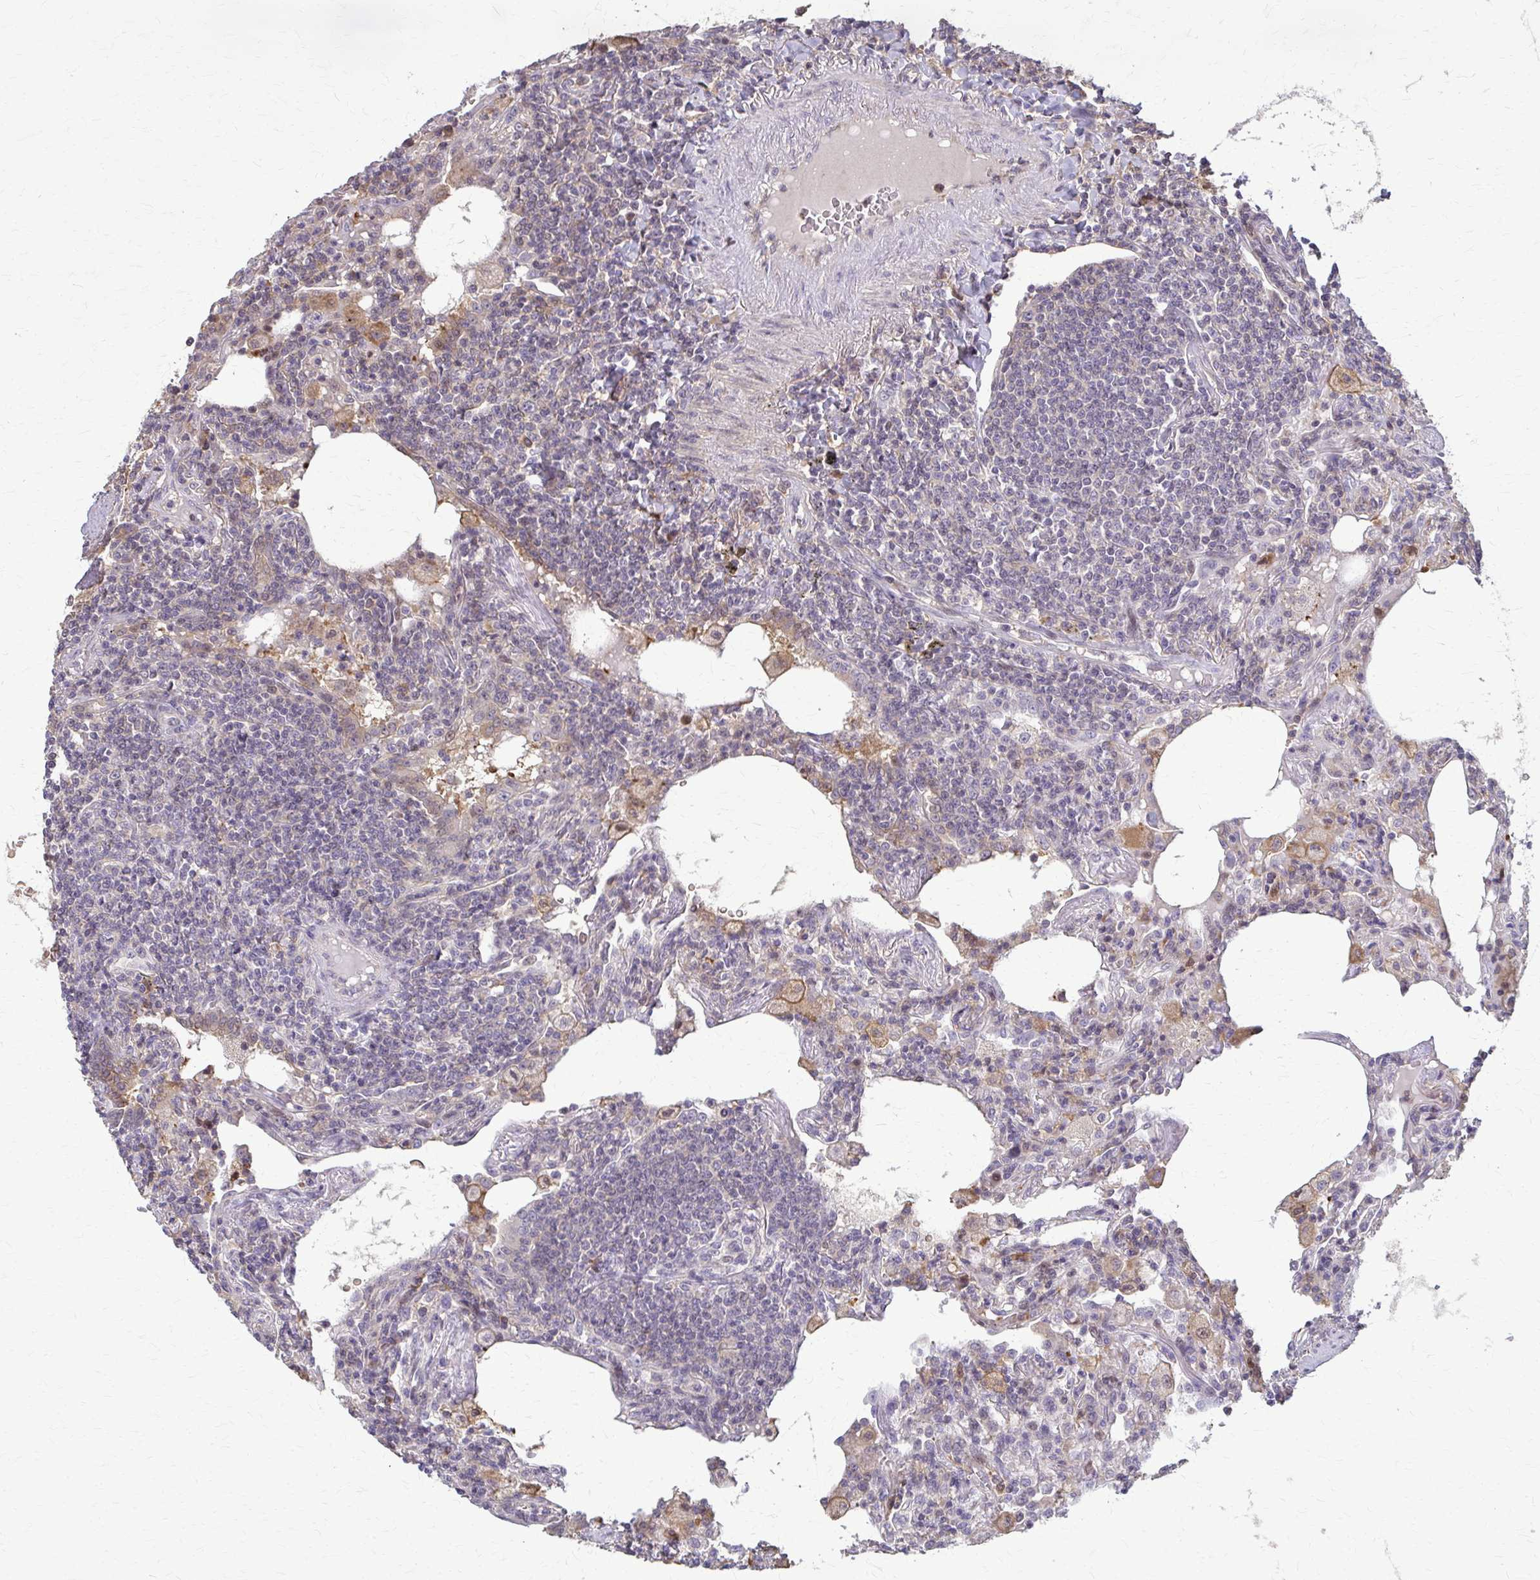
{"staining": {"intensity": "negative", "quantity": "none", "location": "none"}, "tissue": "lymphoma", "cell_type": "Tumor cells", "image_type": "cancer", "snomed": [{"axis": "morphology", "description": "Malignant lymphoma, non-Hodgkin's type, Low grade"}, {"axis": "topography", "description": "Lung"}], "caption": "Tumor cells show no significant protein staining in lymphoma.", "gene": "ZNF34", "patient": {"sex": "female", "age": 71}}